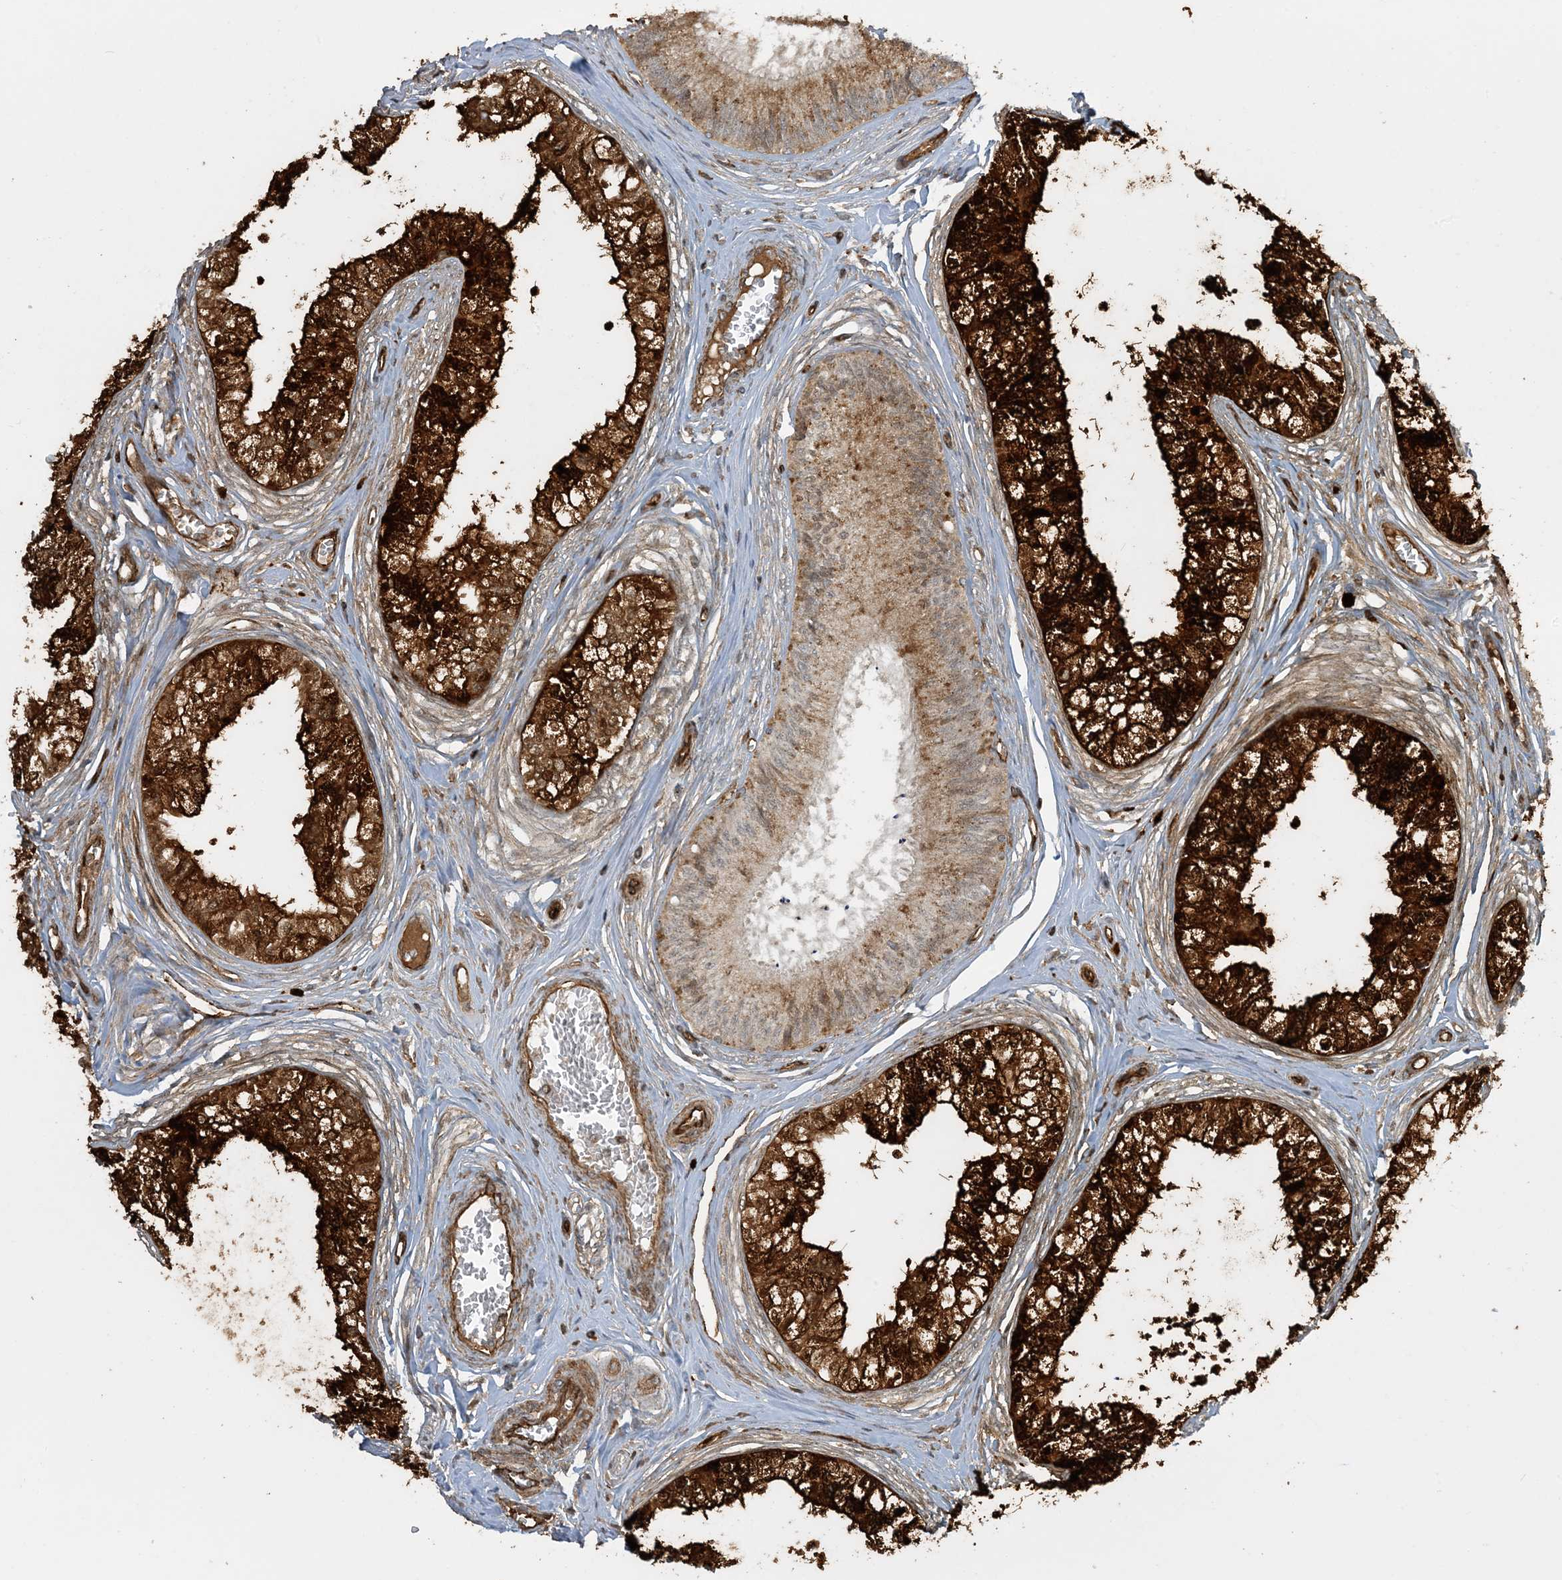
{"staining": {"intensity": "strong", "quantity": "25%-75%", "location": "cytoplasmic/membranous"}, "tissue": "epididymis", "cell_type": "Glandular cells", "image_type": "normal", "snomed": [{"axis": "morphology", "description": "Normal tissue, NOS"}, {"axis": "topography", "description": "Epididymis"}], "caption": "Glandular cells reveal strong cytoplasmic/membranous positivity in about 25%-75% of cells in benign epididymis.", "gene": "AGA", "patient": {"sex": "male", "age": 79}}